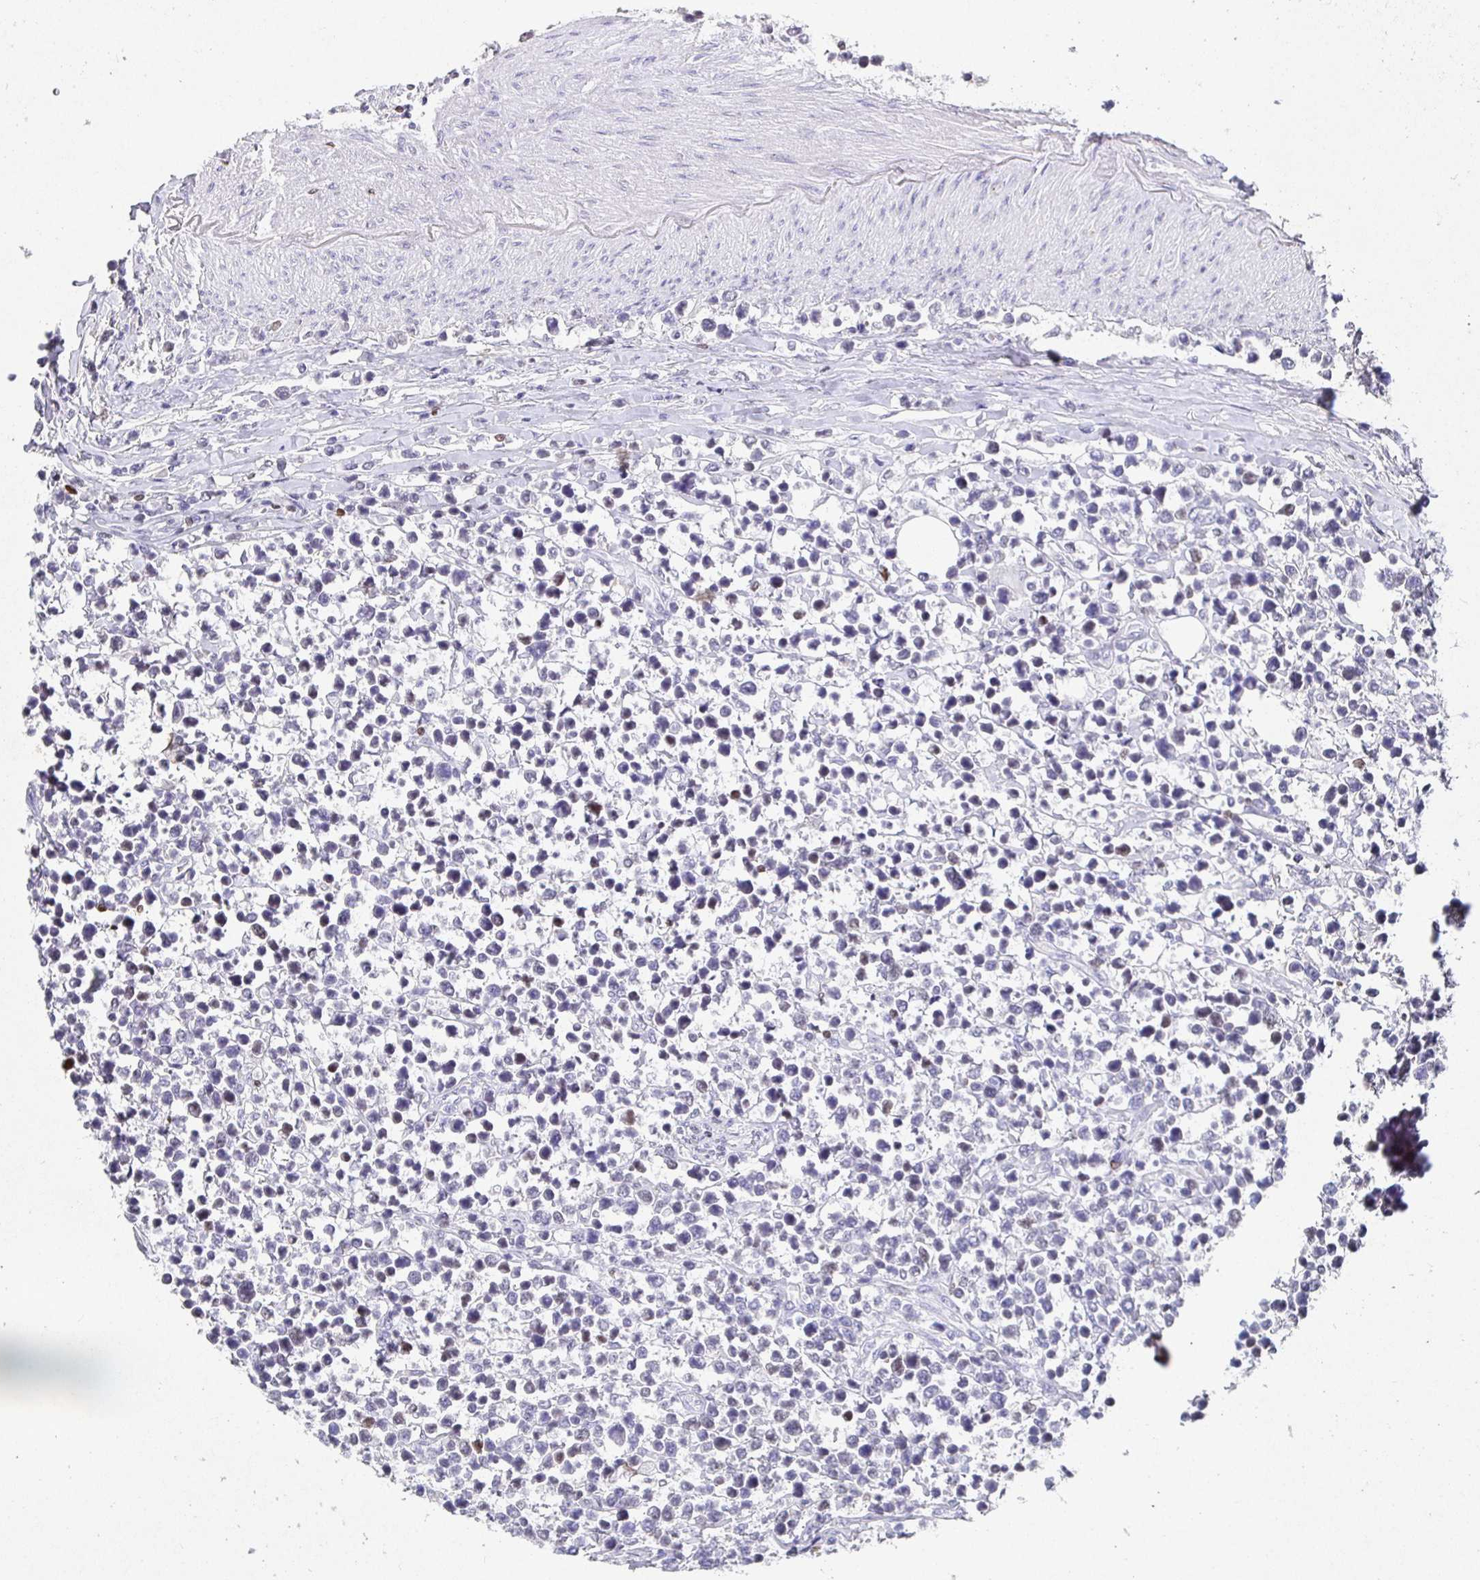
{"staining": {"intensity": "negative", "quantity": "none", "location": "none"}, "tissue": "lymphoma", "cell_type": "Tumor cells", "image_type": "cancer", "snomed": [{"axis": "morphology", "description": "Malignant lymphoma, non-Hodgkin's type, High grade"}, {"axis": "topography", "description": "Soft tissue"}], "caption": "The immunohistochemistry (IHC) photomicrograph has no significant expression in tumor cells of lymphoma tissue.", "gene": "SATB1", "patient": {"sex": "female", "age": 56}}